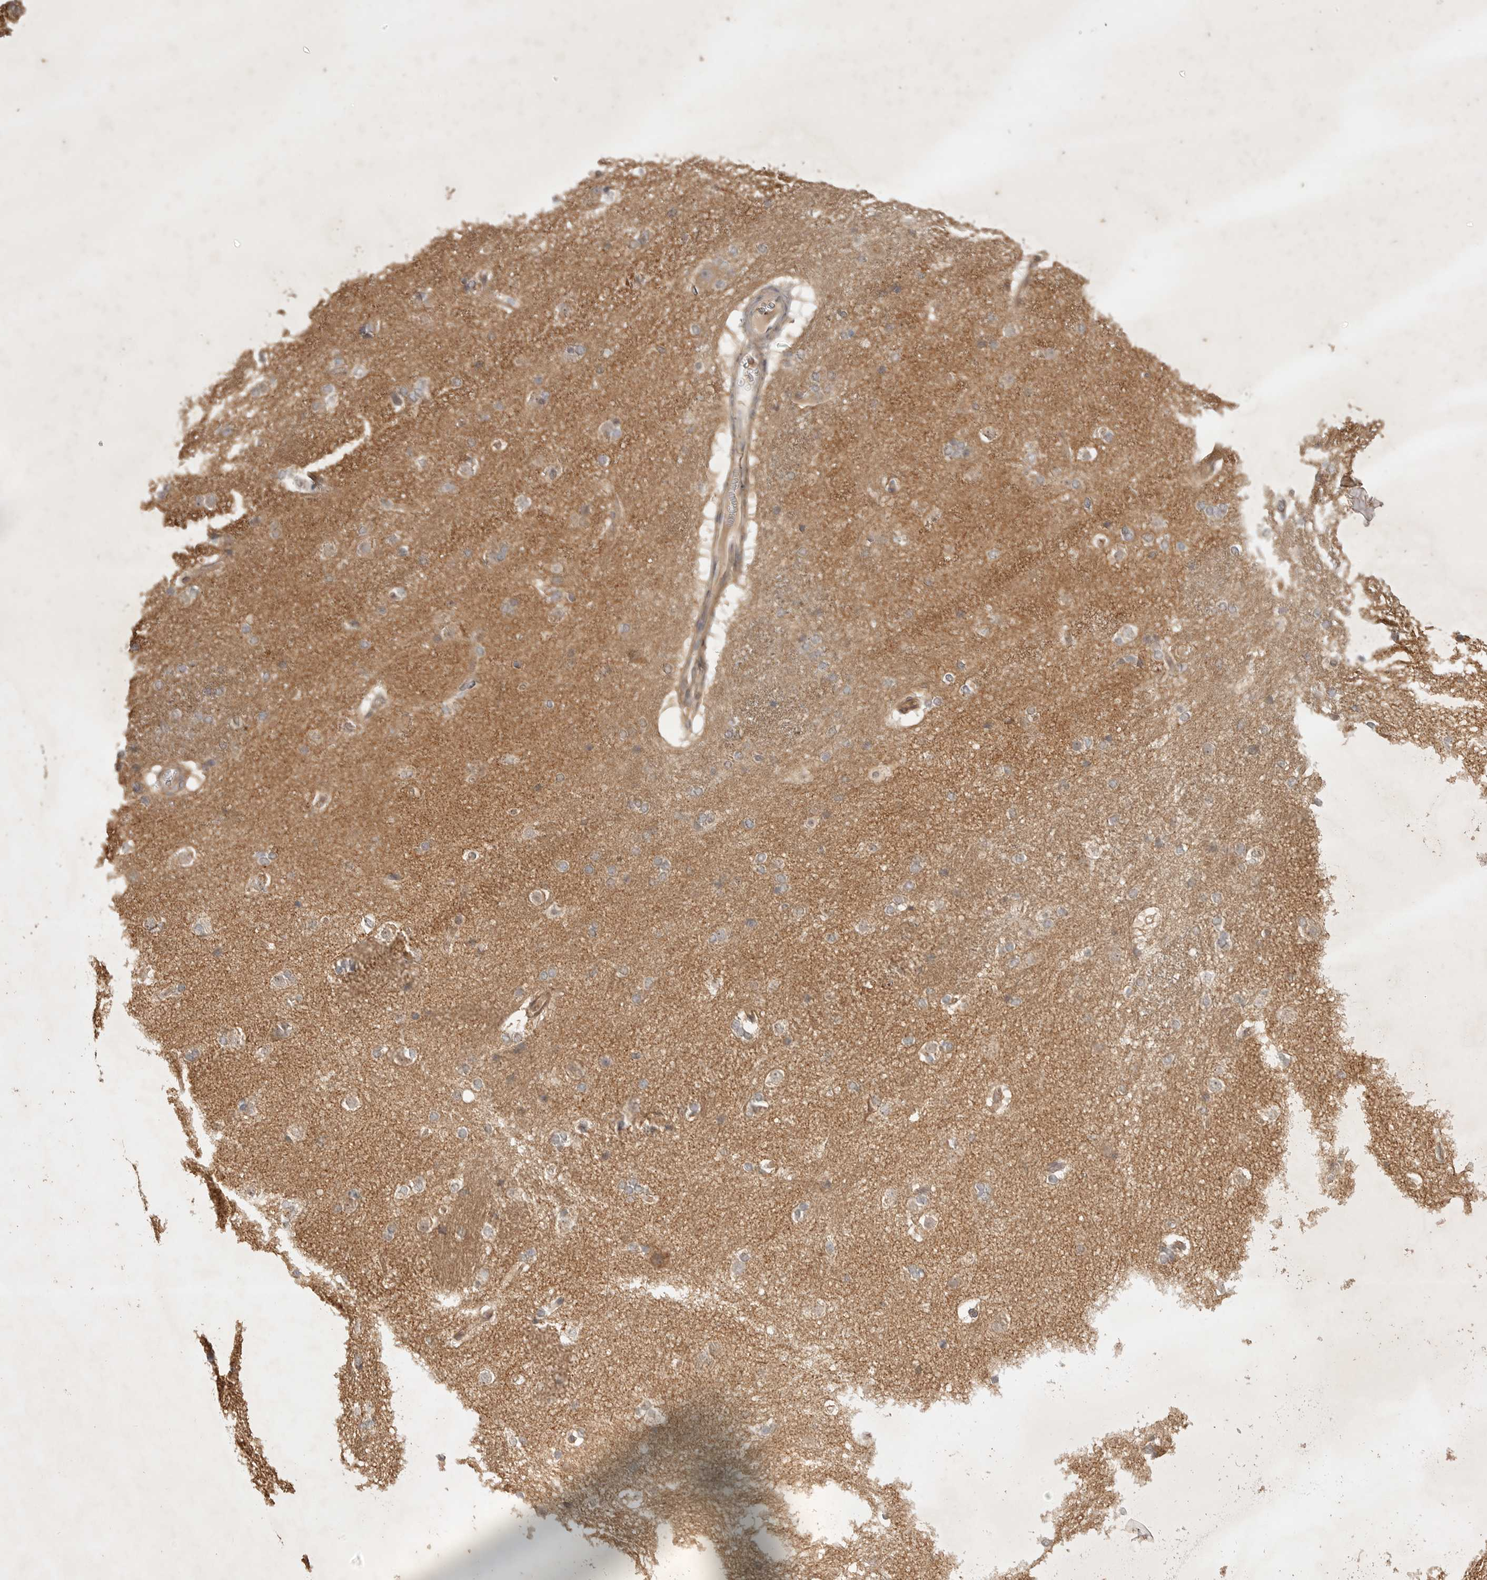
{"staining": {"intensity": "weak", "quantity": "<25%", "location": "cytoplasmic/membranous"}, "tissue": "caudate", "cell_type": "Glial cells", "image_type": "normal", "snomed": [{"axis": "morphology", "description": "Normal tissue, NOS"}, {"axis": "topography", "description": "Lateral ventricle wall"}], "caption": "Image shows no protein expression in glial cells of normal caudate. (DAB immunohistochemistry (IHC) with hematoxylin counter stain).", "gene": "ZNF232", "patient": {"sex": "female", "age": 19}}